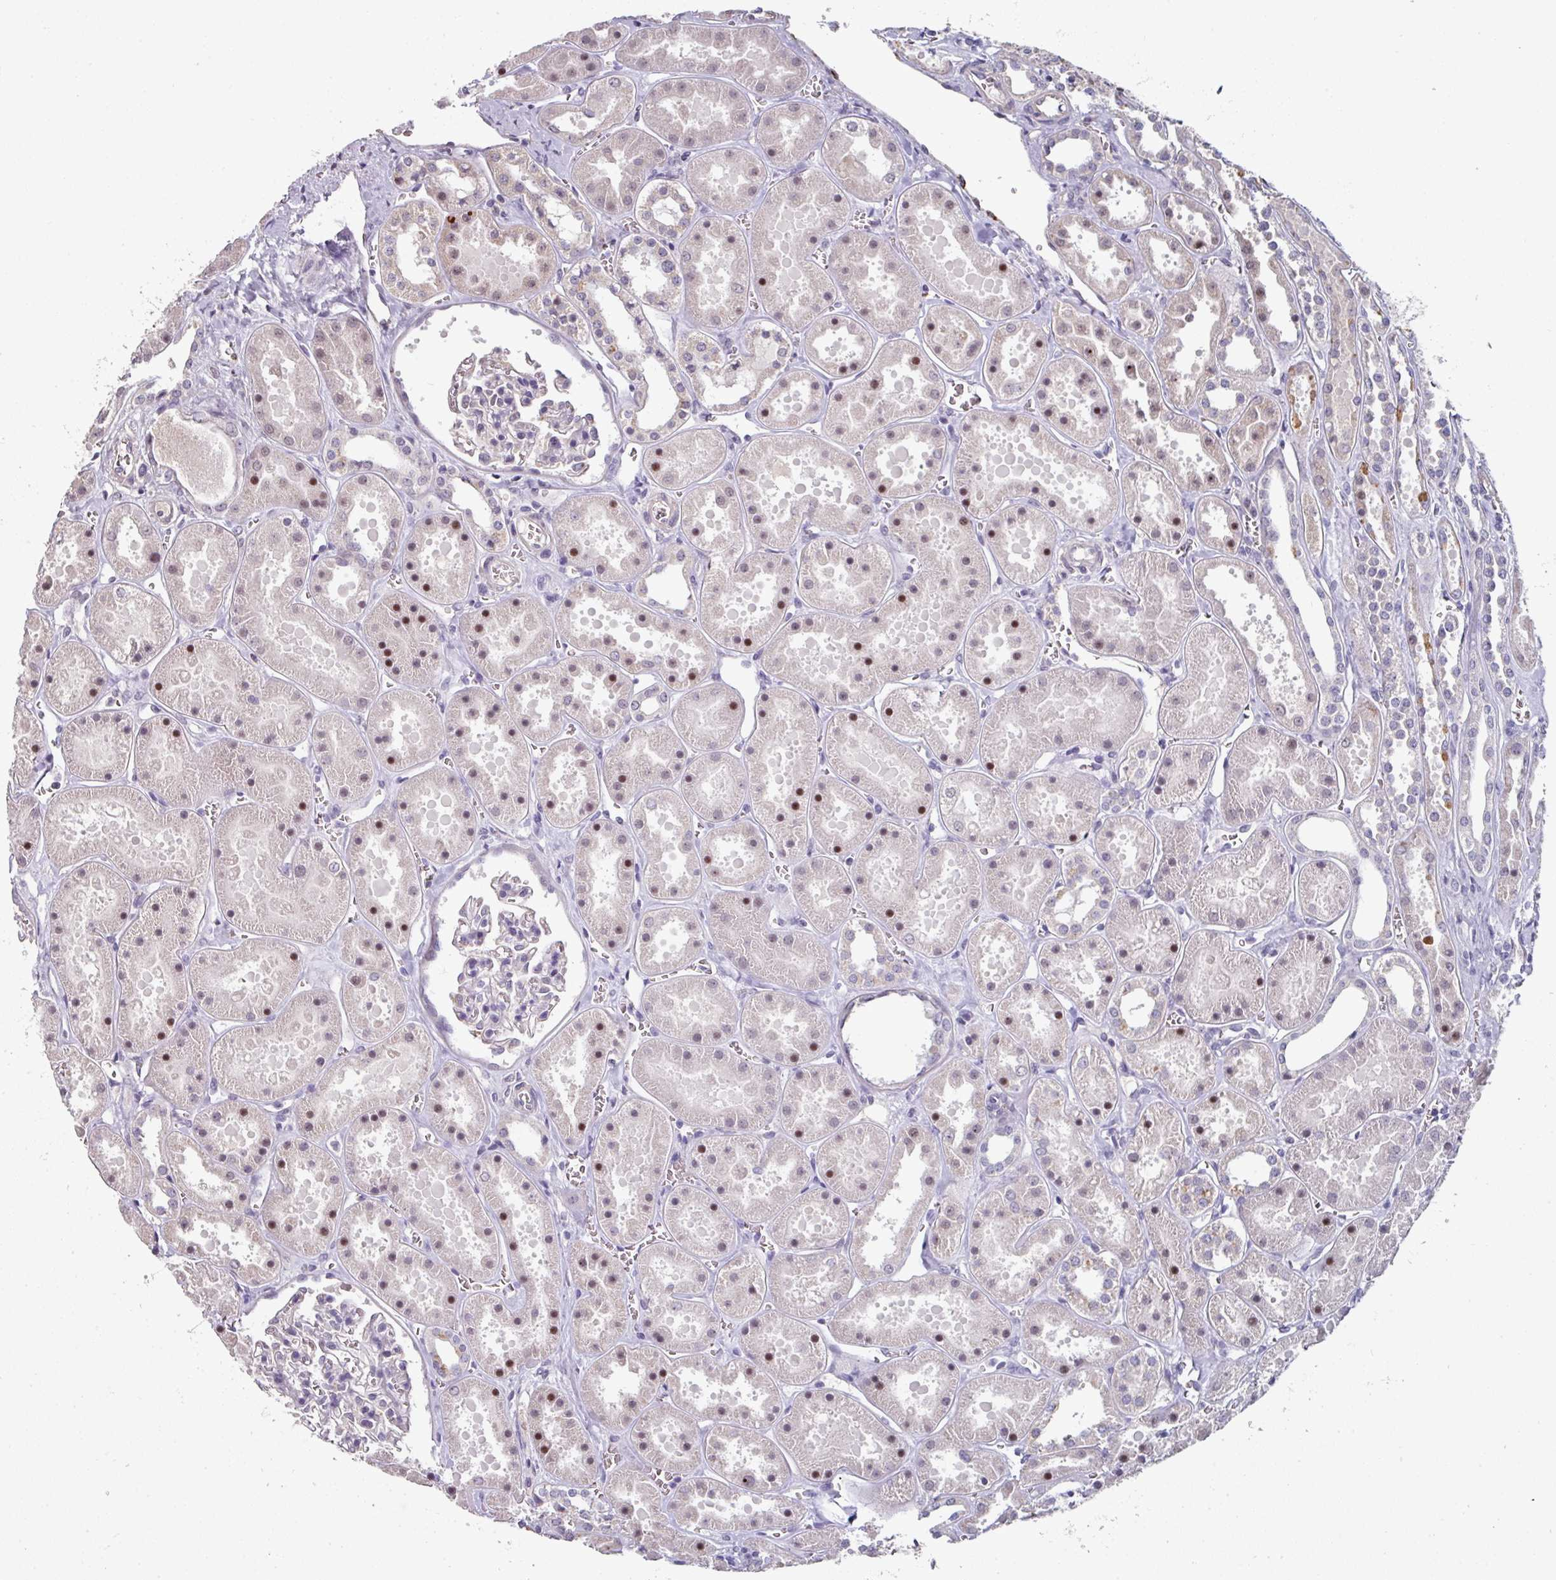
{"staining": {"intensity": "negative", "quantity": "none", "location": "none"}, "tissue": "kidney", "cell_type": "Cells in glomeruli", "image_type": "normal", "snomed": [{"axis": "morphology", "description": "Normal tissue, NOS"}, {"axis": "topography", "description": "Kidney"}], "caption": "IHC histopathology image of benign kidney: kidney stained with DAB reveals no significant protein expression in cells in glomeruli. (Stains: DAB (3,3'-diaminobenzidine) IHC with hematoxylin counter stain, Microscopy: brightfield microscopy at high magnification).", "gene": "SIDT2", "patient": {"sex": "female", "age": 41}}